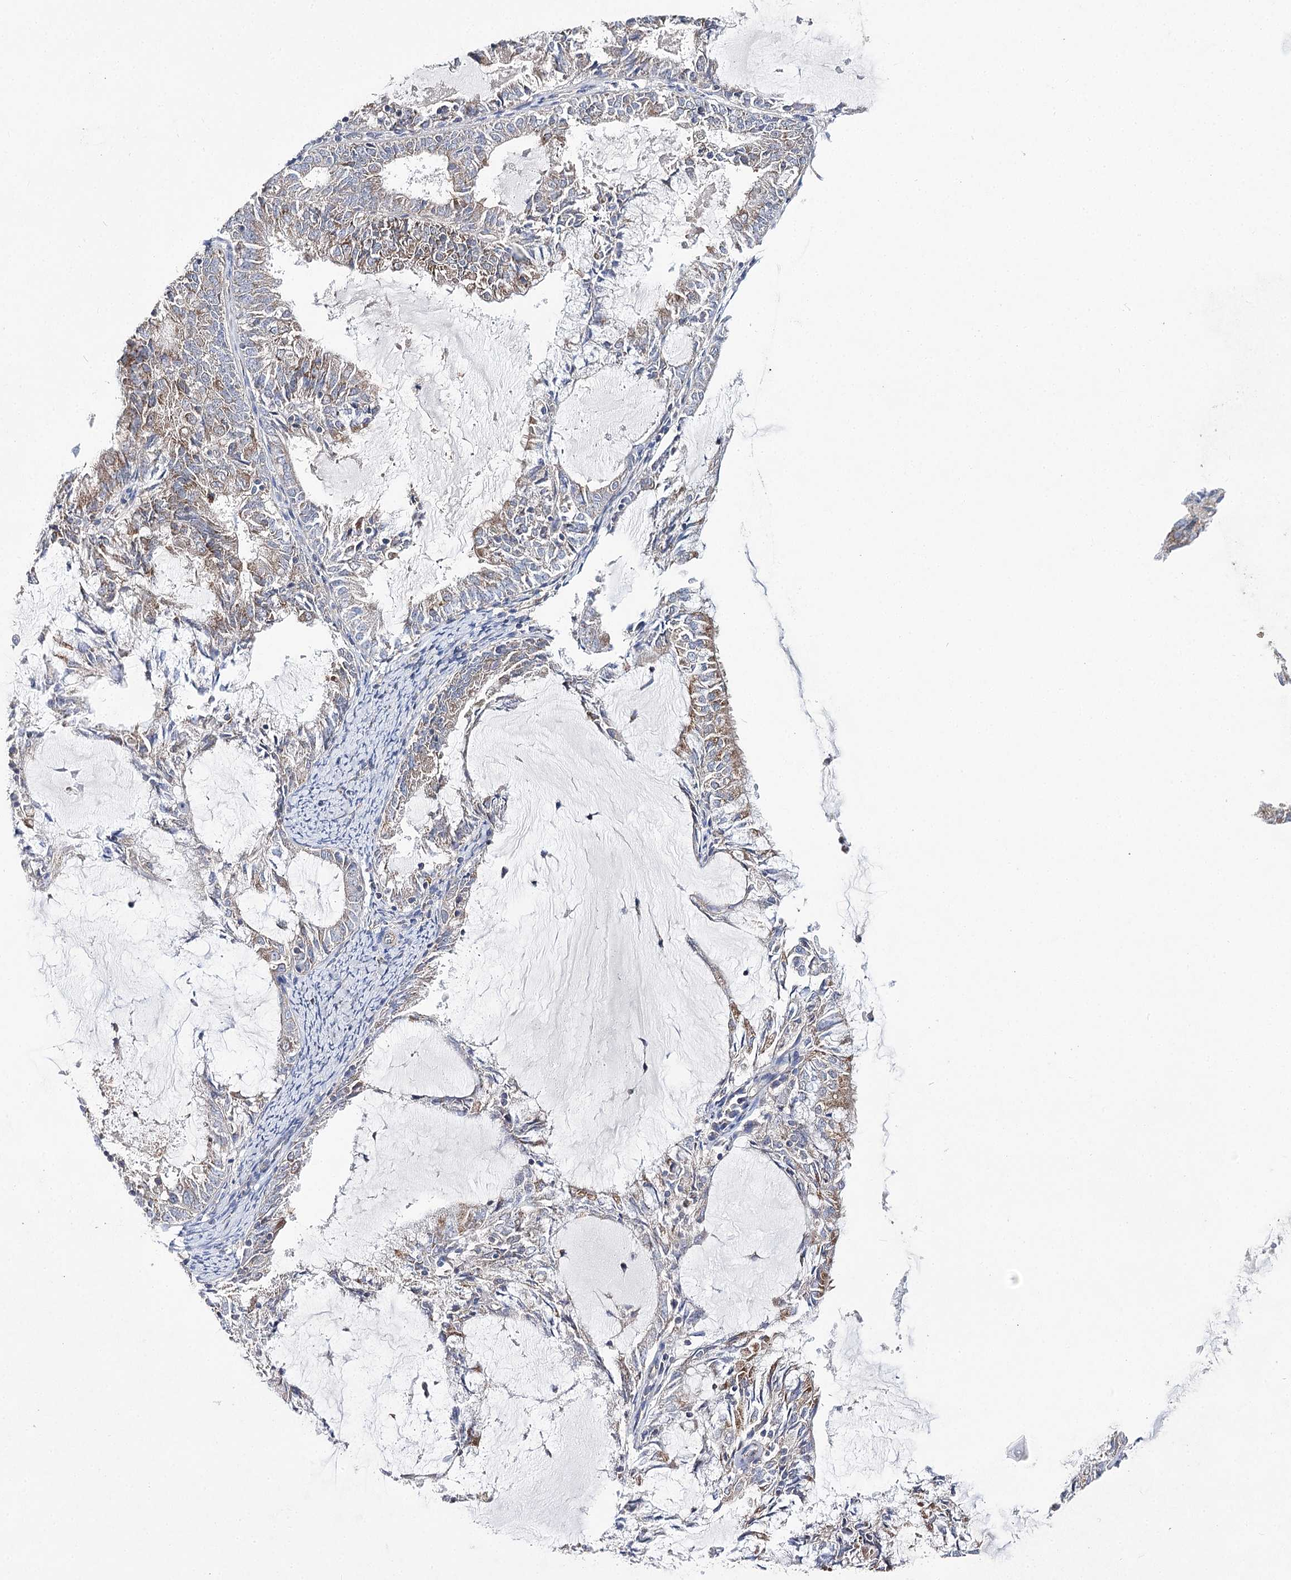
{"staining": {"intensity": "weak", "quantity": "25%-75%", "location": "cytoplasmic/membranous"}, "tissue": "endometrial cancer", "cell_type": "Tumor cells", "image_type": "cancer", "snomed": [{"axis": "morphology", "description": "Adenocarcinoma, NOS"}, {"axis": "topography", "description": "Endometrium"}], "caption": "This photomicrograph displays IHC staining of human adenocarcinoma (endometrial), with low weak cytoplasmic/membranous expression in about 25%-75% of tumor cells.", "gene": "AURKC", "patient": {"sex": "female", "age": 57}}